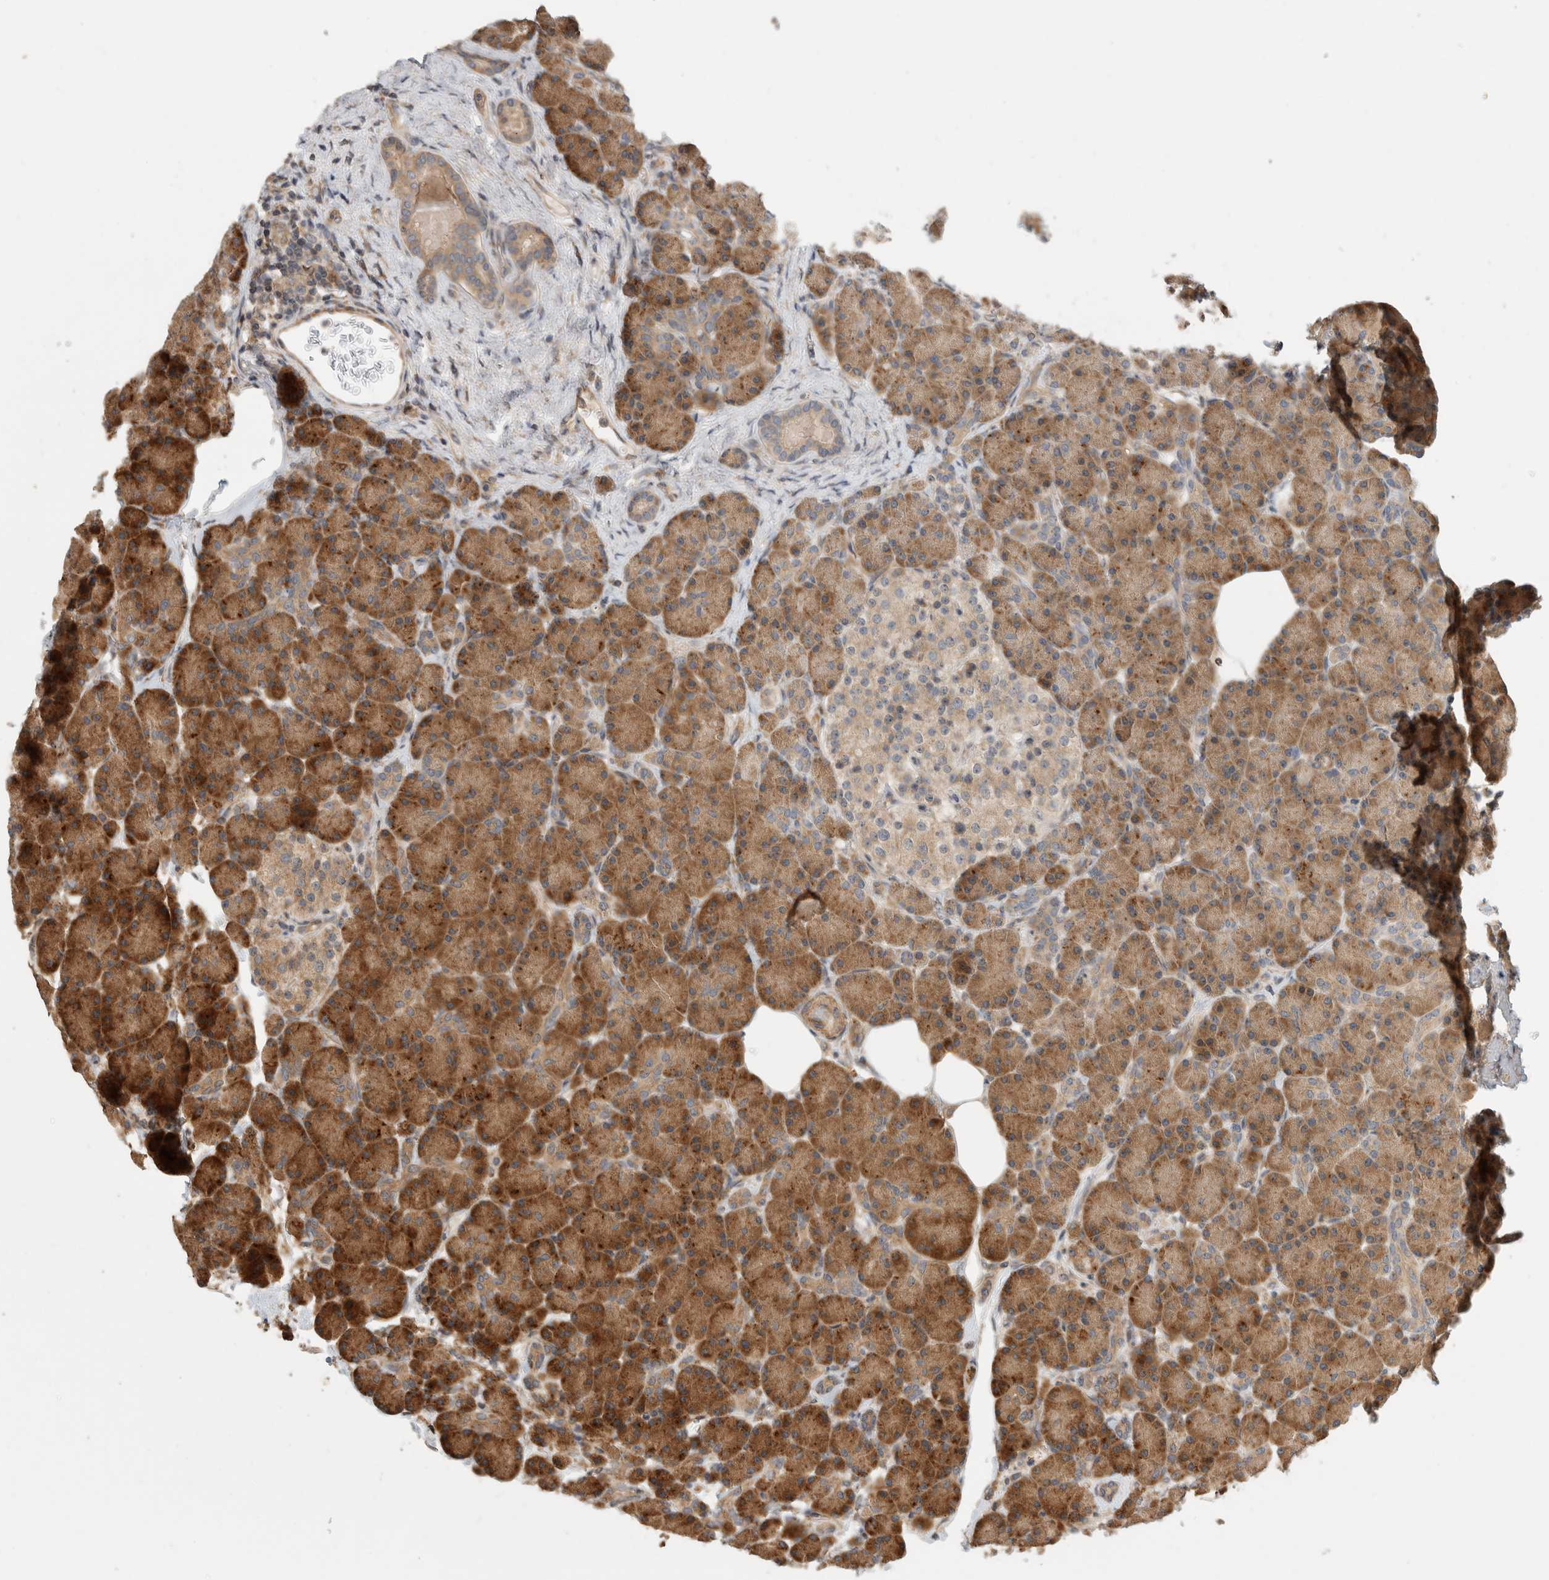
{"staining": {"intensity": "moderate", "quantity": ">75%", "location": "cytoplasmic/membranous"}, "tissue": "pancreas", "cell_type": "Exocrine glandular cells", "image_type": "normal", "snomed": [{"axis": "morphology", "description": "Normal tissue, NOS"}, {"axis": "topography", "description": "Pancreas"}], "caption": "Immunohistochemistry (DAB (3,3'-diaminobenzidine)) staining of unremarkable human pancreas demonstrates moderate cytoplasmic/membranous protein expression in about >75% of exocrine glandular cells. (IHC, brightfield microscopy, high magnification).", "gene": "PCDHB15", "patient": {"sex": "female", "age": 43}}